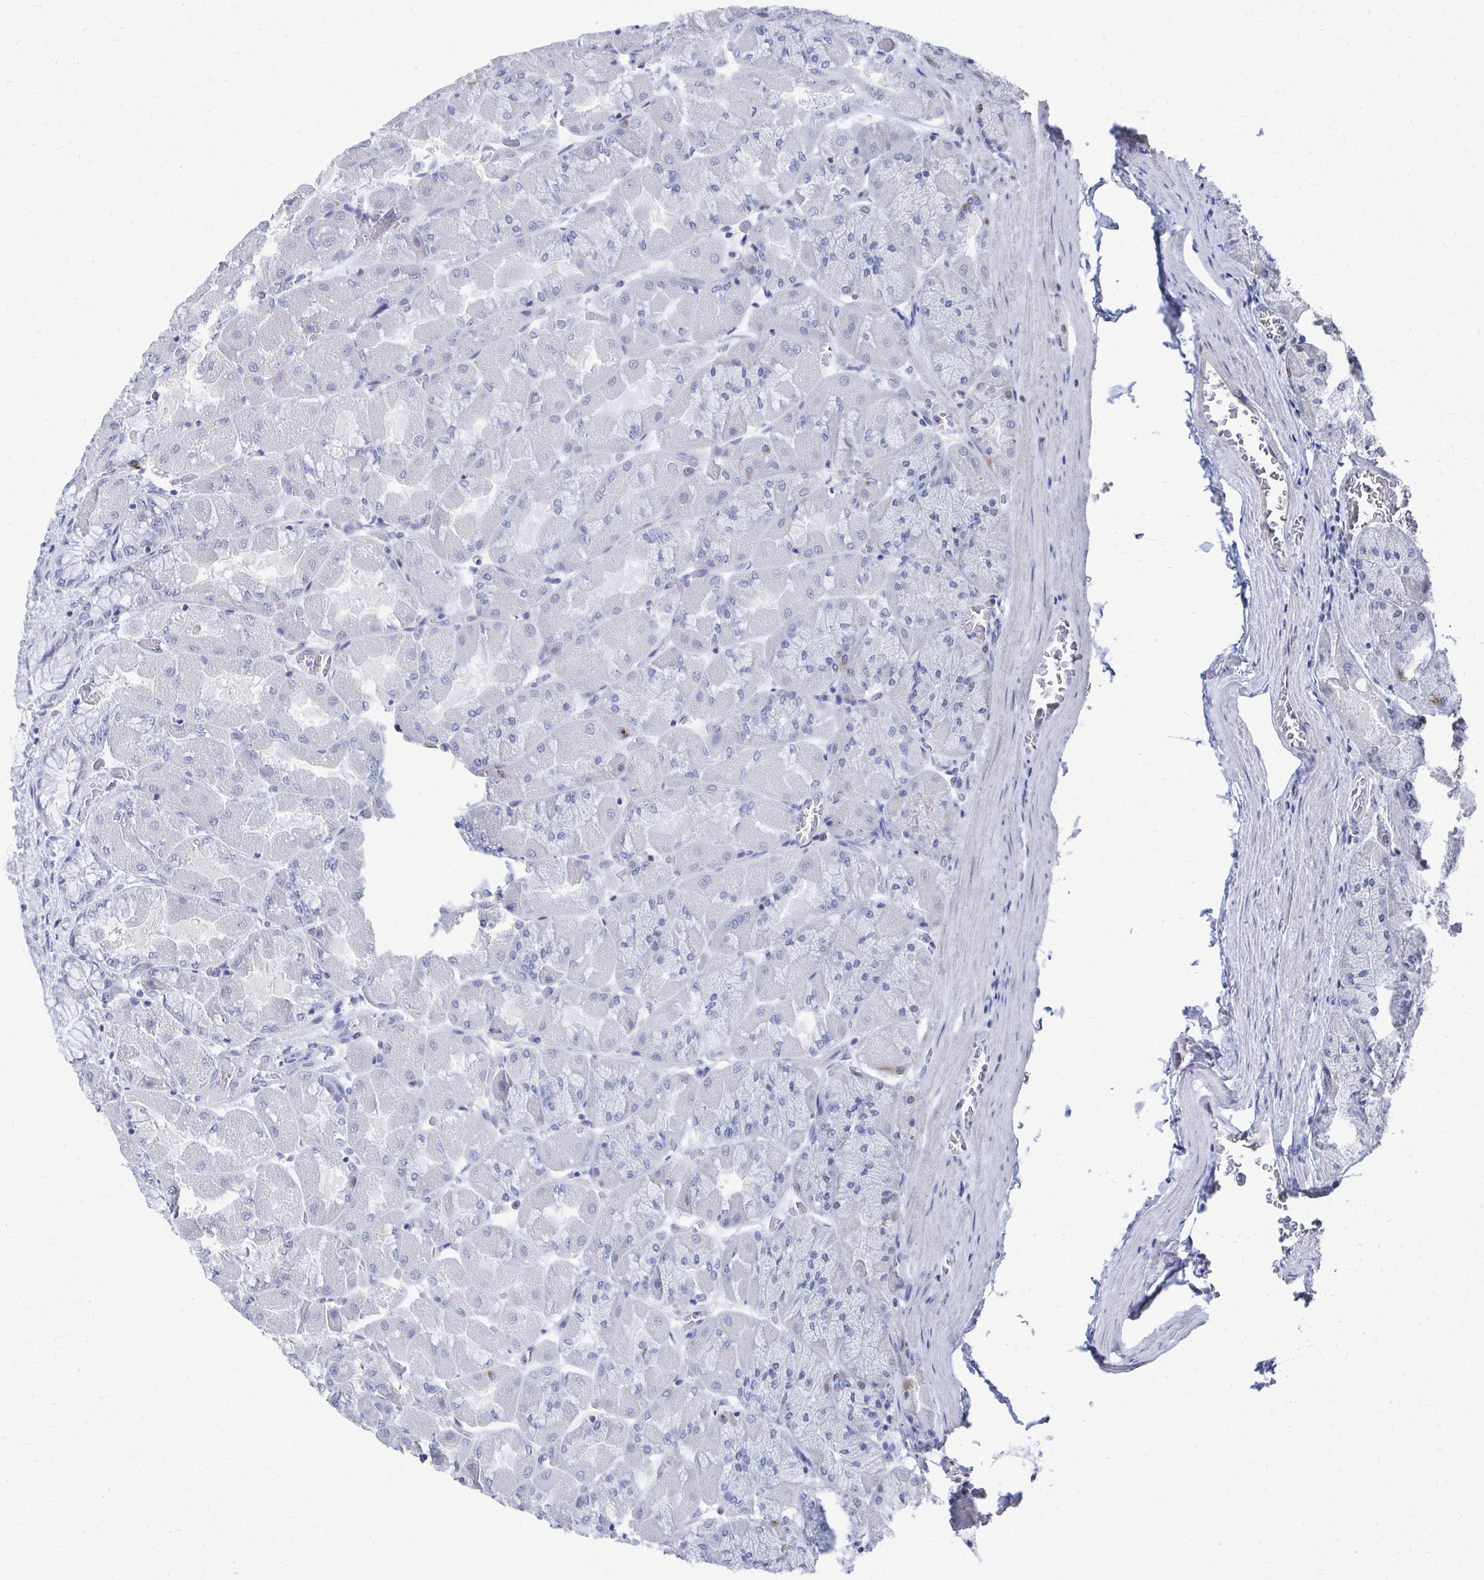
{"staining": {"intensity": "moderate", "quantity": "<25%", "location": "nuclear"}, "tissue": "stomach", "cell_type": "Glandular cells", "image_type": "normal", "snomed": [{"axis": "morphology", "description": "Normal tissue, NOS"}, {"axis": "topography", "description": "Stomach"}], "caption": "High-power microscopy captured an IHC photomicrograph of benign stomach, revealing moderate nuclear positivity in approximately <25% of glandular cells. Immunohistochemistry (ihc) stains the protein of interest in brown and the nuclei are stained blue.", "gene": "CDIN1", "patient": {"sex": "female", "age": 61}}